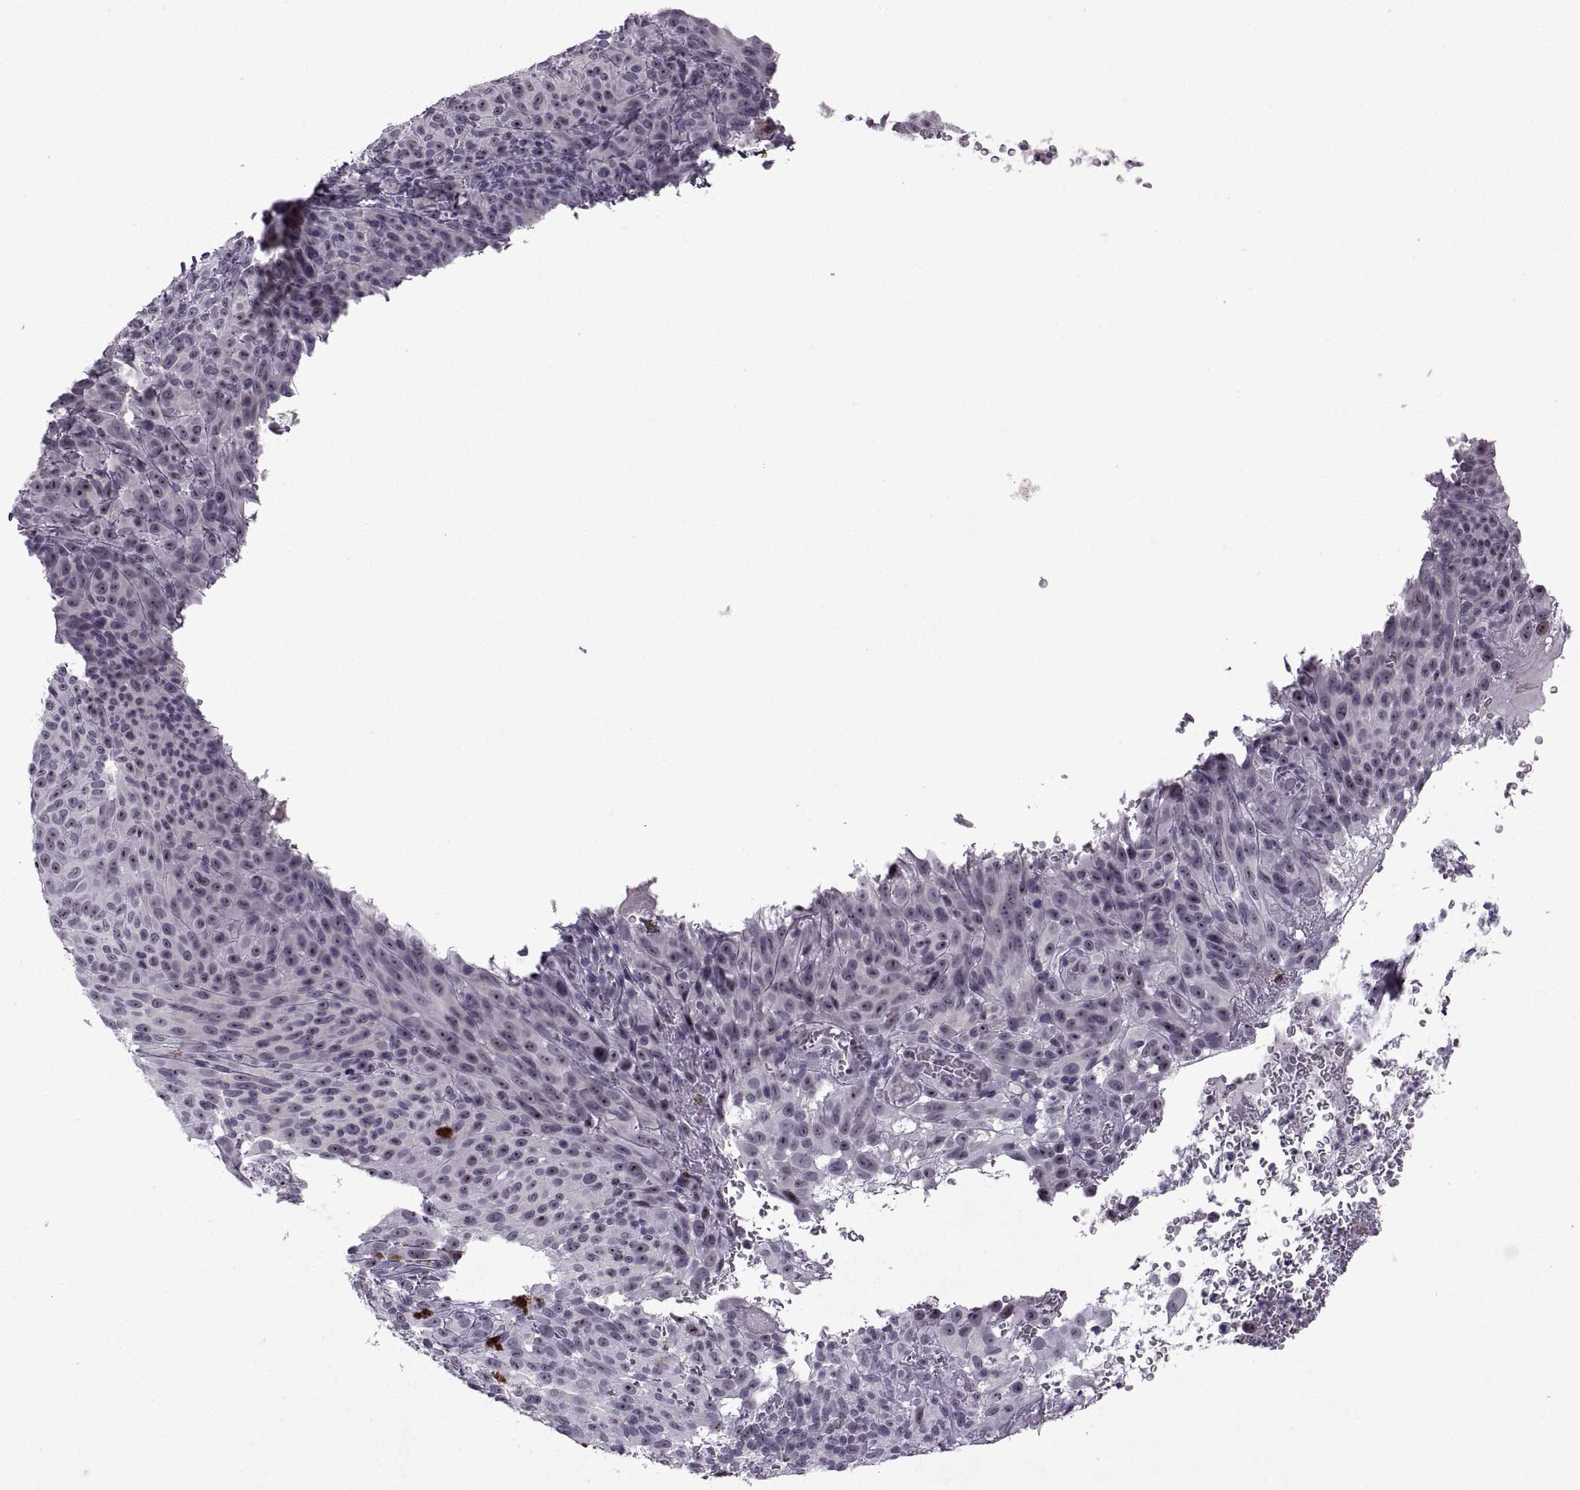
{"staining": {"intensity": "strong", "quantity": "<25%", "location": "nuclear"}, "tissue": "melanoma", "cell_type": "Tumor cells", "image_type": "cancer", "snomed": [{"axis": "morphology", "description": "Malignant melanoma, NOS"}, {"axis": "topography", "description": "Skin"}], "caption": "Immunohistochemistry (IHC) histopathology image of melanoma stained for a protein (brown), which shows medium levels of strong nuclear staining in about <25% of tumor cells.", "gene": "SINHCAF", "patient": {"sex": "male", "age": 83}}